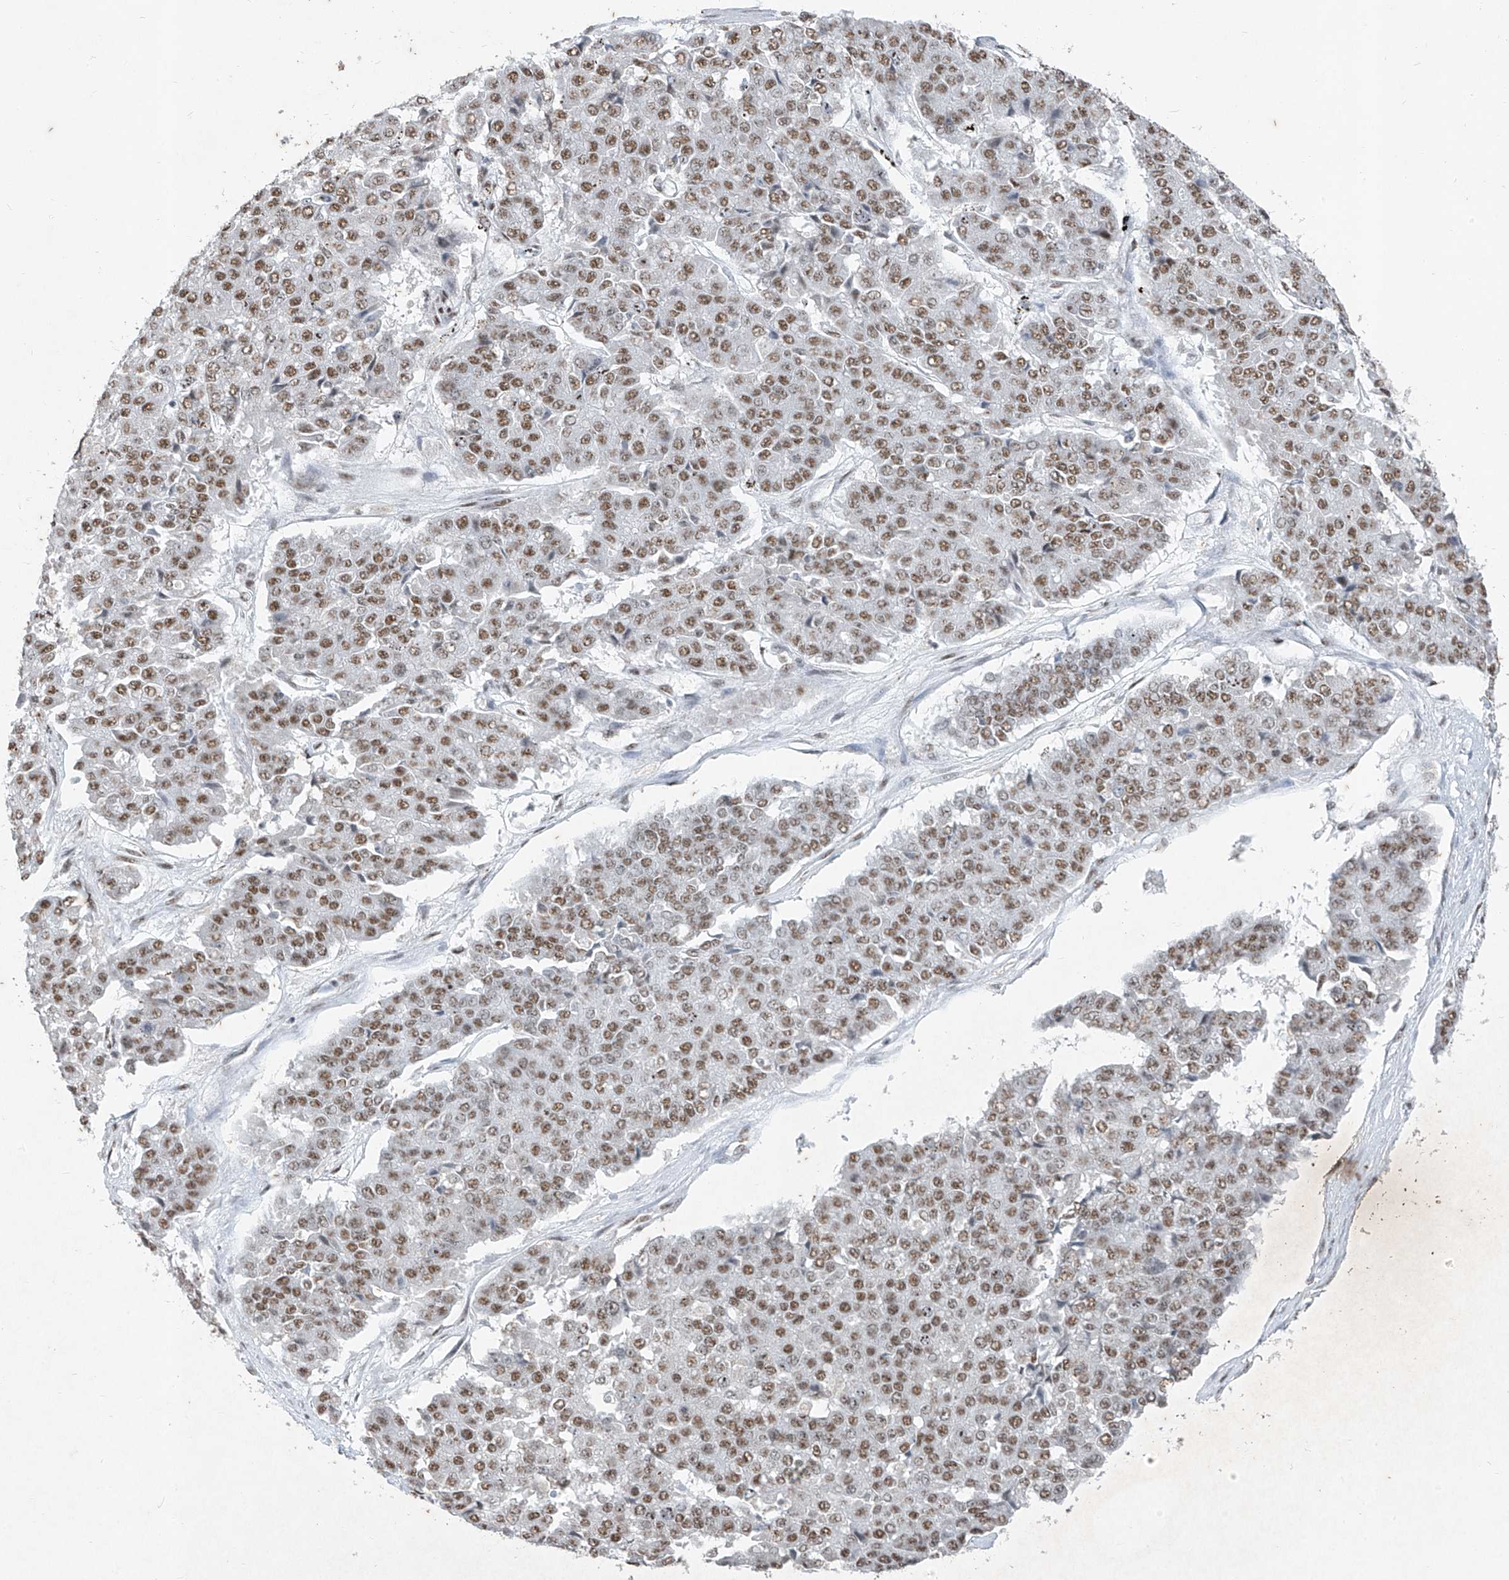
{"staining": {"intensity": "moderate", "quantity": ">75%", "location": "nuclear"}, "tissue": "pancreatic cancer", "cell_type": "Tumor cells", "image_type": "cancer", "snomed": [{"axis": "morphology", "description": "Adenocarcinoma, NOS"}, {"axis": "topography", "description": "Pancreas"}], "caption": "This micrograph demonstrates immunohistochemistry (IHC) staining of human pancreatic cancer (adenocarcinoma), with medium moderate nuclear staining in approximately >75% of tumor cells.", "gene": "TFEC", "patient": {"sex": "male", "age": 50}}